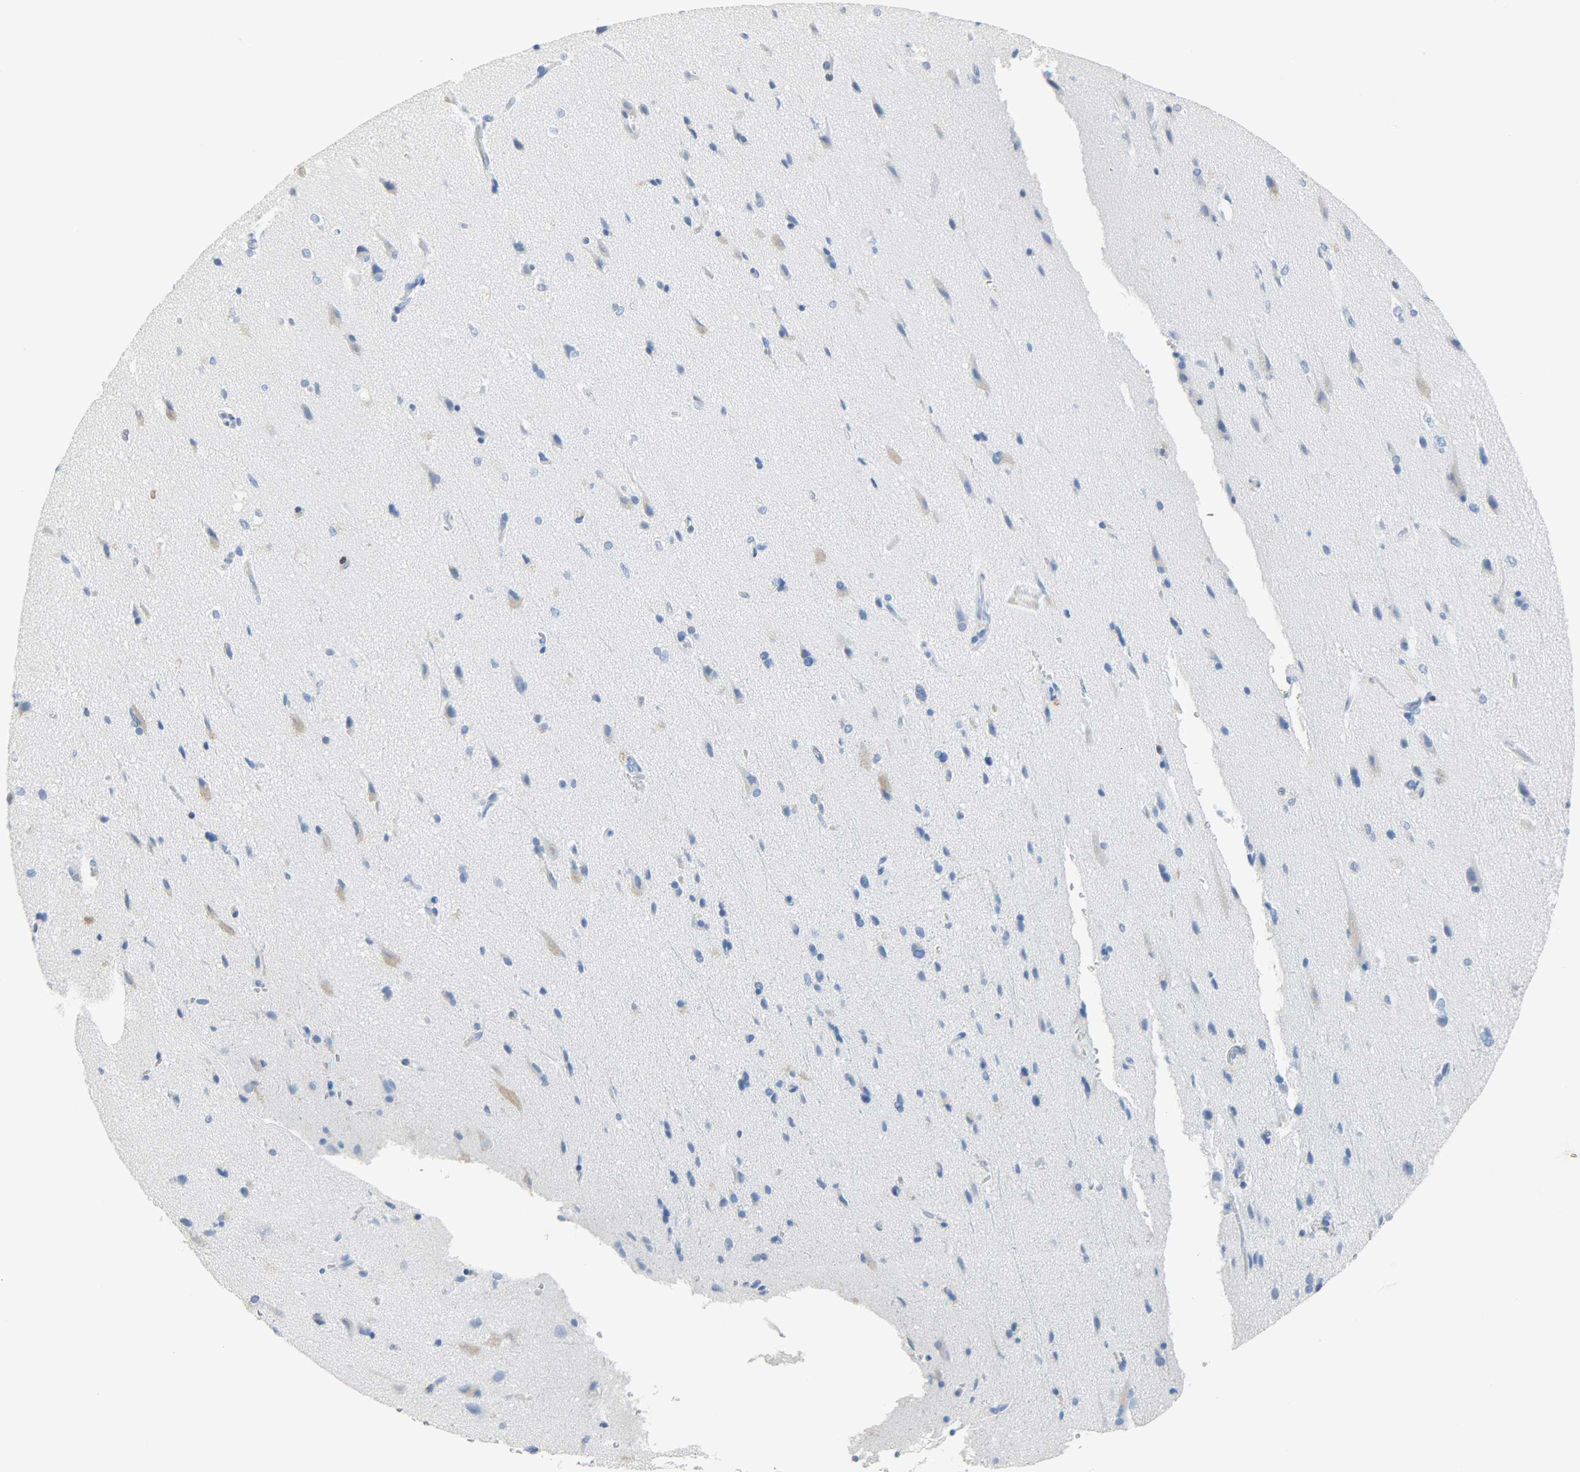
{"staining": {"intensity": "negative", "quantity": "none", "location": "none"}, "tissue": "cerebral cortex", "cell_type": "Endothelial cells", "image_type": "normal", "snomed": [{"axis": "morphology", "description": "Normal tissue, NOS"}, {"axis": "topography", "description": "Cerebral cortex"}], "caption": "Human cerebral cortex stained for a protein using IHC exhibits no expression in endothelial cells.", "gene": "CA3", "patient": {"sex": "male", "age": 62}}